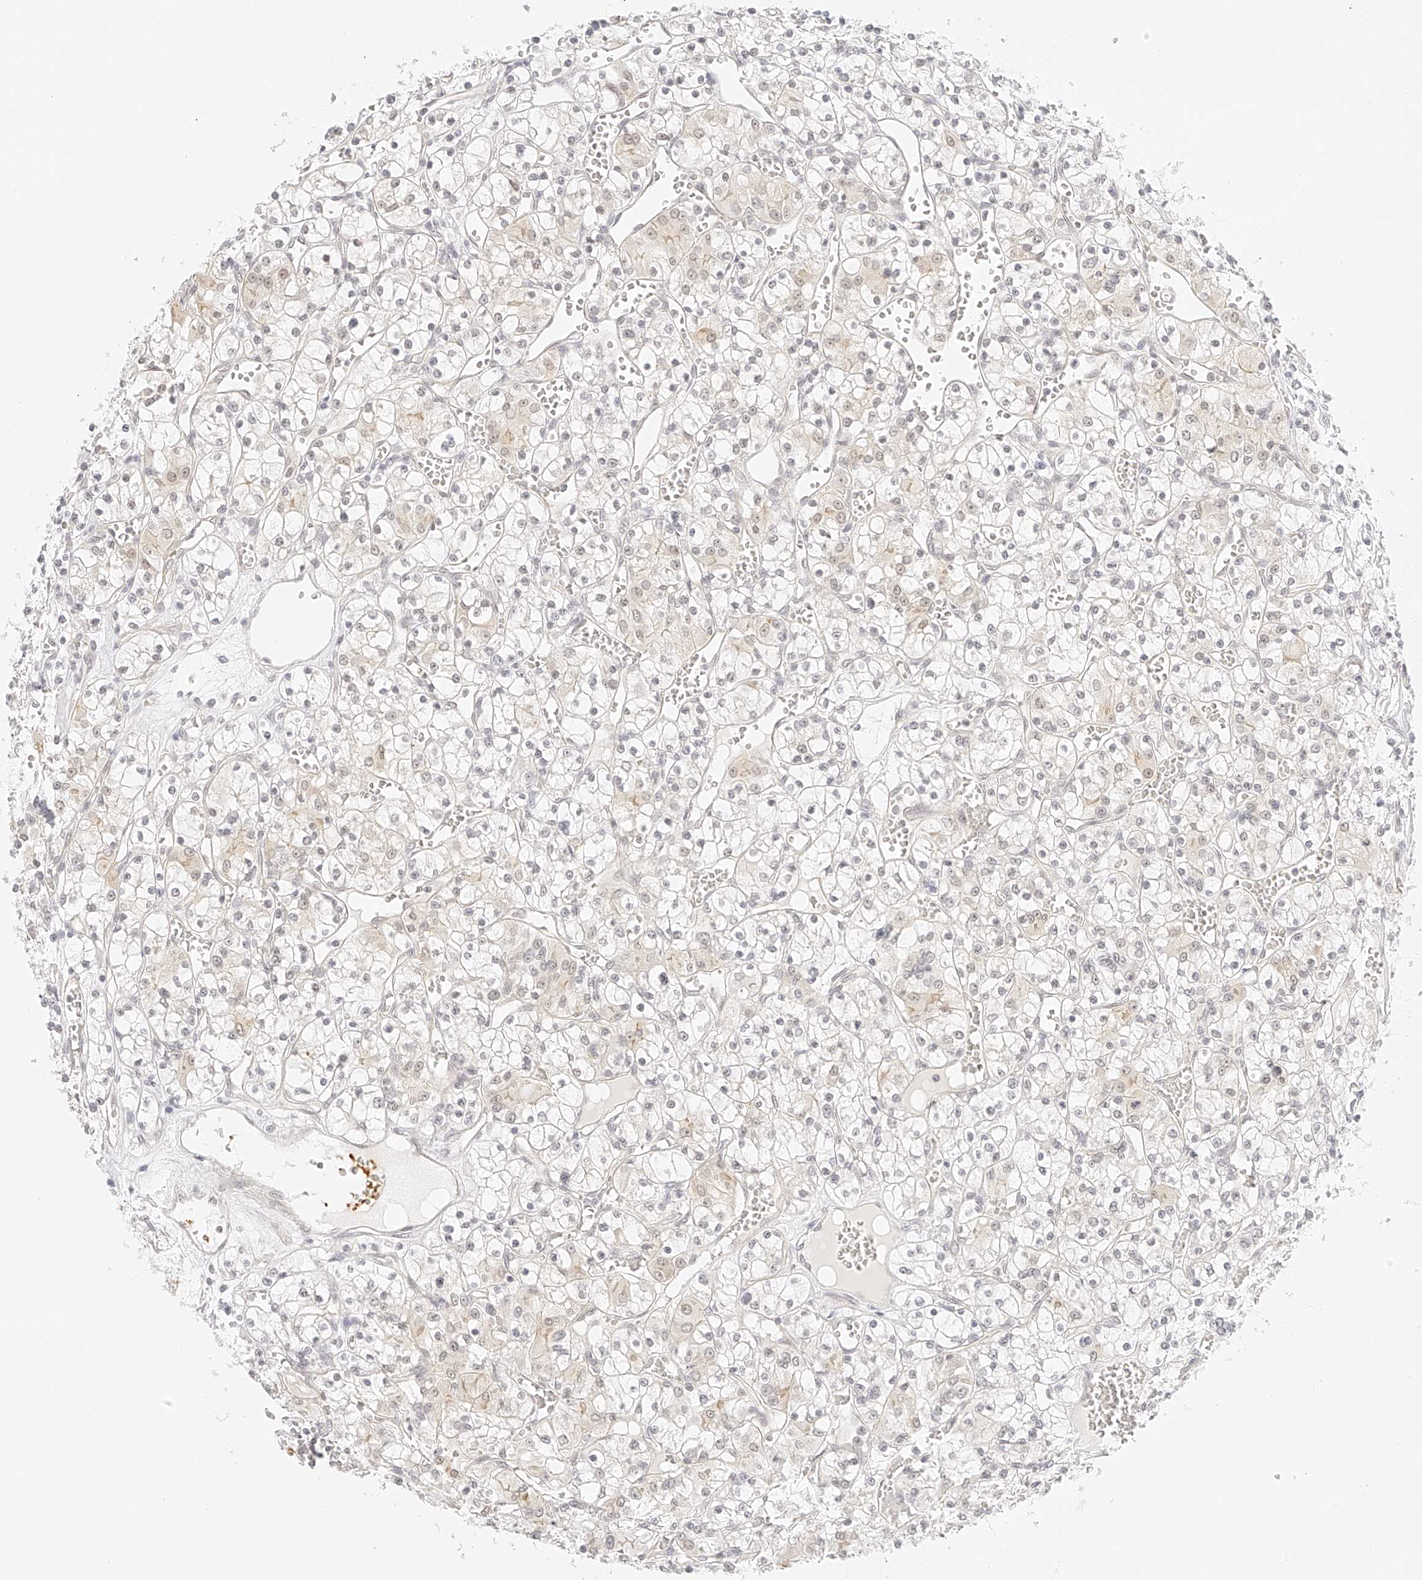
{"staining": {"intensity": "weak", "quantity": "<25%", "location": "cytoplasmic/membranous"}, "tissue": "renal cancer", "cell_type": "Tumor cells", "image_type": "cancer", "snomed": [{"axis": "morphology", "description": "Adenocarcinoma, NOS"}, {"axis": "topography", "description": "Kidney"}], "caption": "The image displays no significant expression in tumor cells of renal cancer (adenocarcinoma). The staining is performed using DAB brown chromogen with nuclei counter-stained in using hematoxylin.", "gene": "ZFP69", "patient": {"sex": "female", "age": 59}}